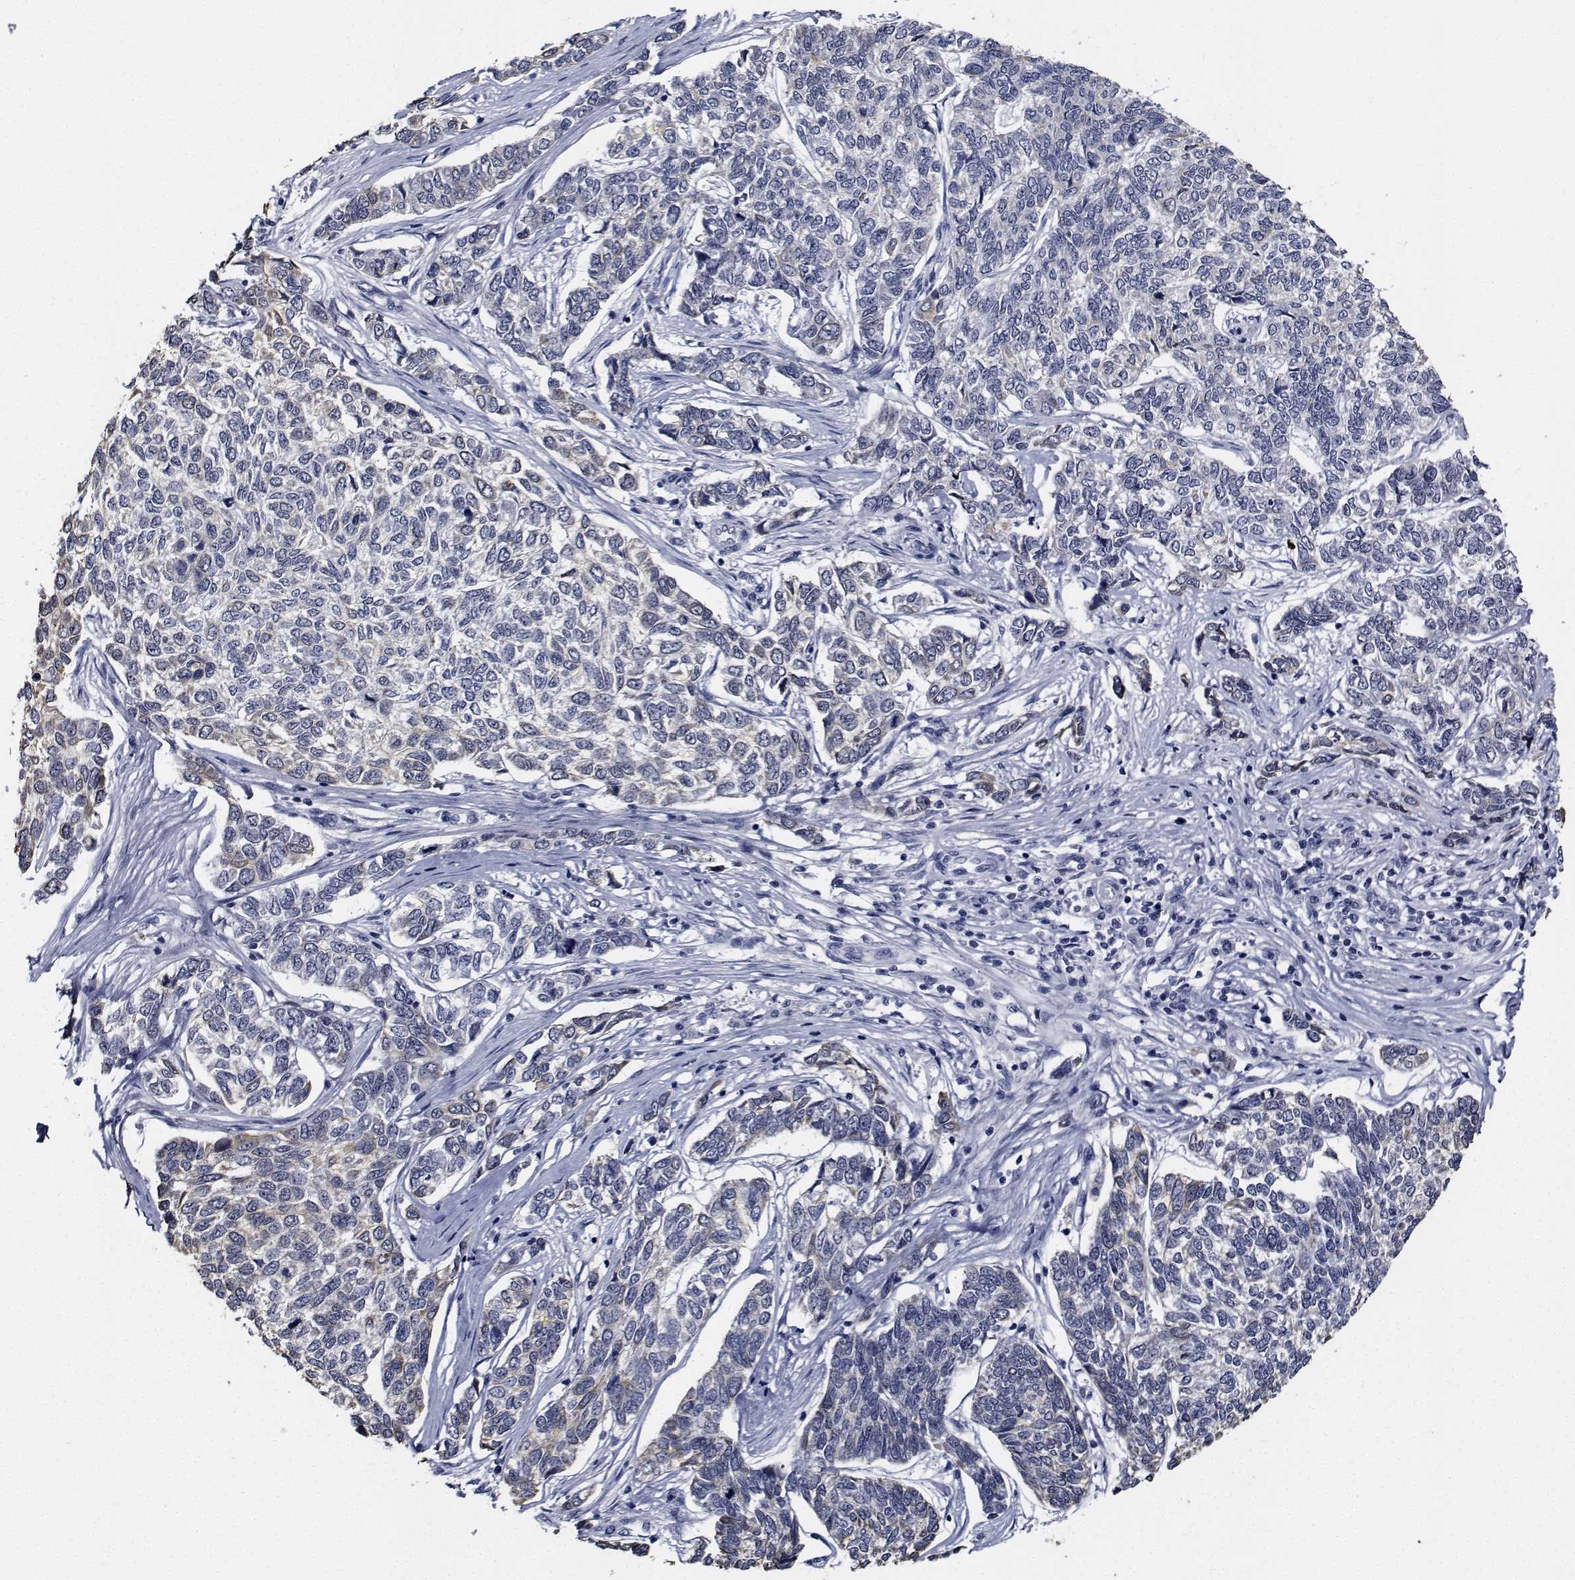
{"staining": {"intensity": "negative", "quantity": "none", "location": "none"}, "tissue": "skin cancer", "cell_type": "Tumor cells", "image_type": "cancer", "snomed": [{"axis": "morphology", "description": "Basal cell carcinoma"}, {"axis": "topography", "description": "Skin"}], "caption": "There is no significant staining in tumor cells of skin cancer (basal cell carcinoma). (IHC, brightfield microscopy, high magnification).", "gene": "NVL", "patient": {"sex": "female", "age": 65}}